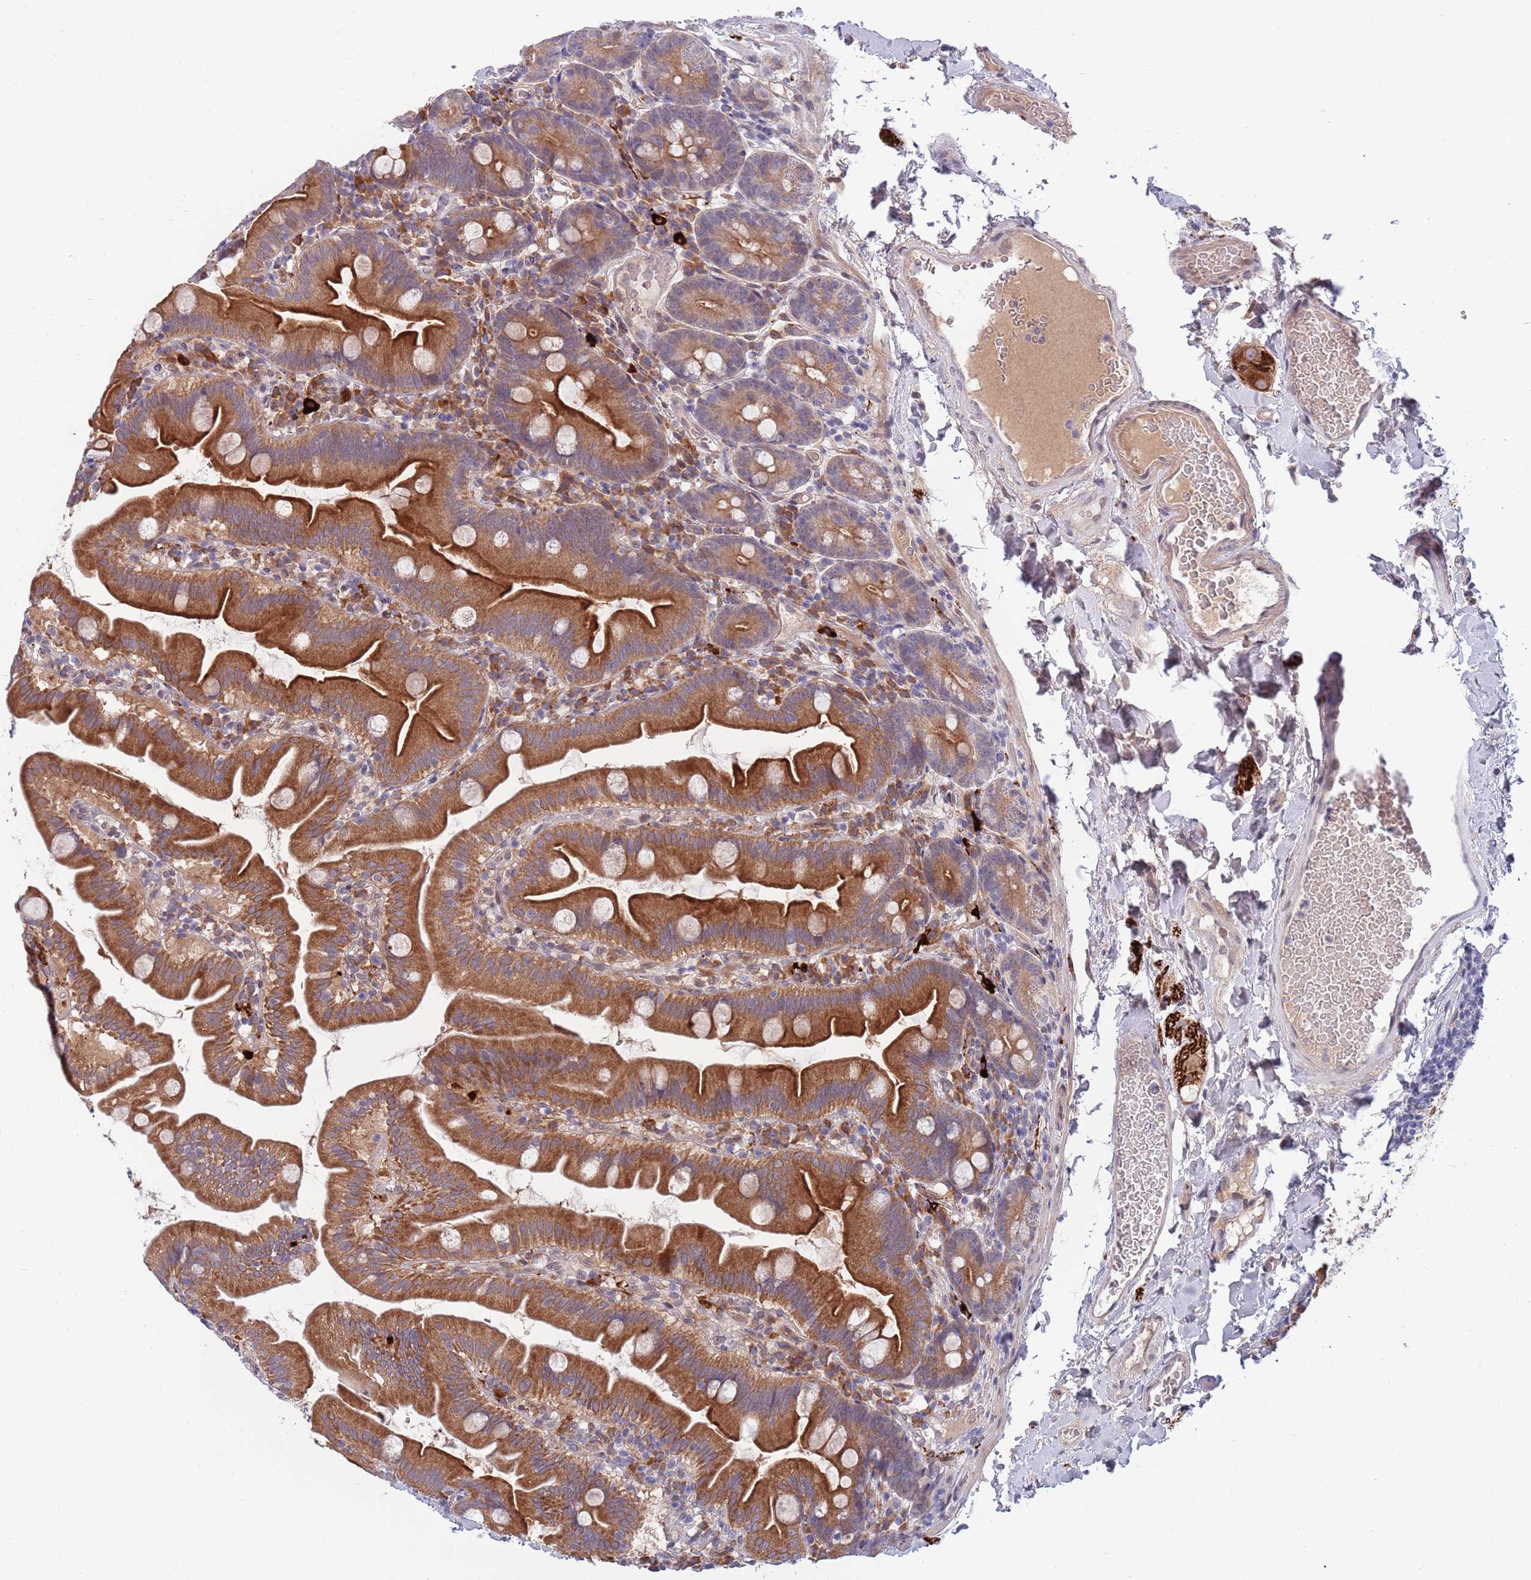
{"staining": {"intensity": "strong", "quantity": ">75%", "location": "cytoplasmic/membranous"}, "tissue": "small intestine", "cell_type": "Glandular cells", "image_type": "normal", "snomed": [{"axis": "morphology", "description": "Normal tissue, NOS"}, {"axis": "topography", "description": "Small intestine"}], "caption": "Benign small intestine exhibits strong cytoplasmic/membranous expression in approximately >75% of glandular cells, visualized by immunohistochemistry.", "gene": "NLRP6", "patient": {"sex": "female", "age": 68}}